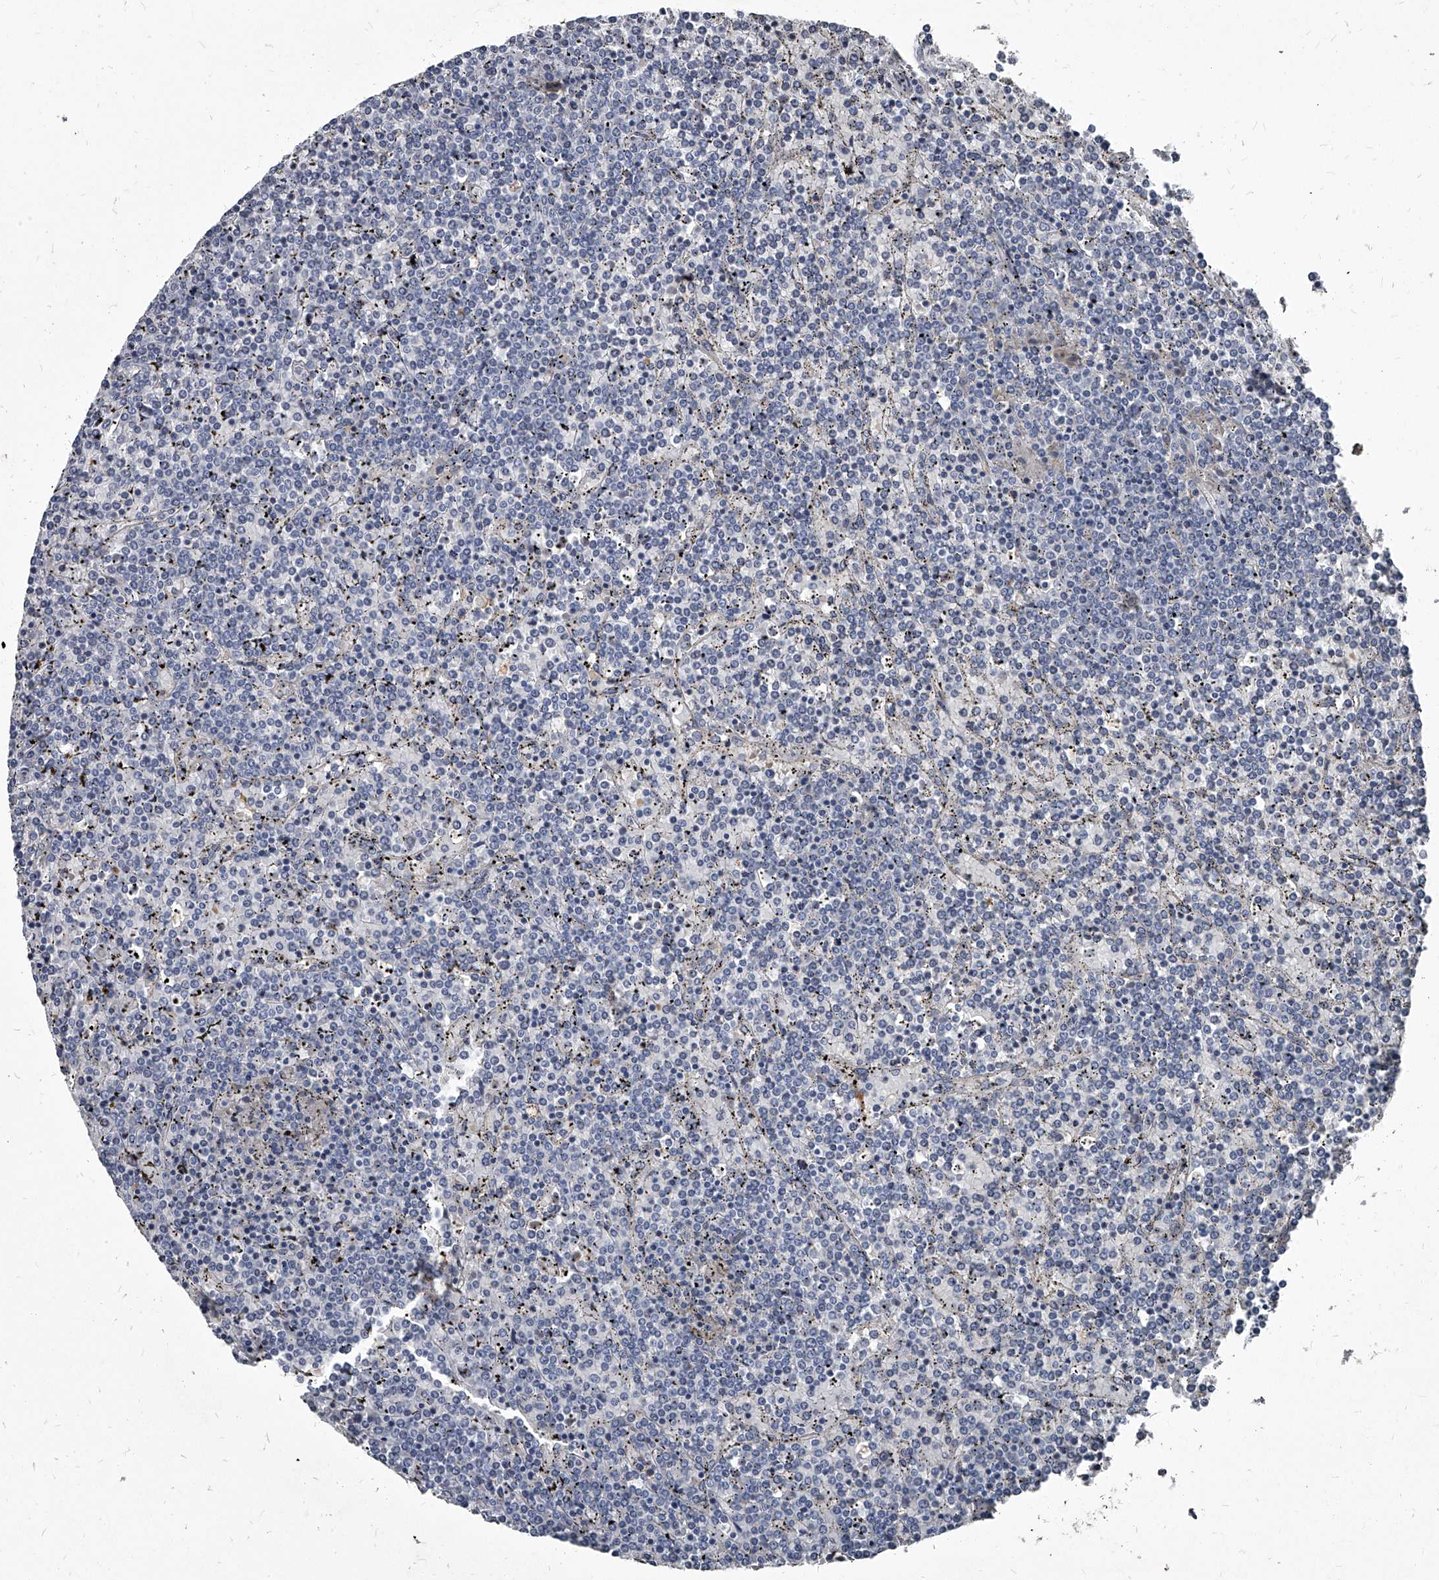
{"staining": {"intensity": "negative", "quantity": "none", "location": "none"}, "tissue": "lymphoma", "cell_type": "Tumor cells", "image_type": "cancer", "snomed": [{"axis": "morphology", "description": "Malignant lymphoma, non-Hodgkin's type, Low grade"}, {"axis": "topography", "description": "Spleen"}], "caption": "Malignant lymphoma, non-Hodgkin's type (low-grade) was stained to show a protein in brown. There is no significant staining in tumor cells.", "gene": "PGLYRP3", "patient": {"sex": "female", "age": 19}}